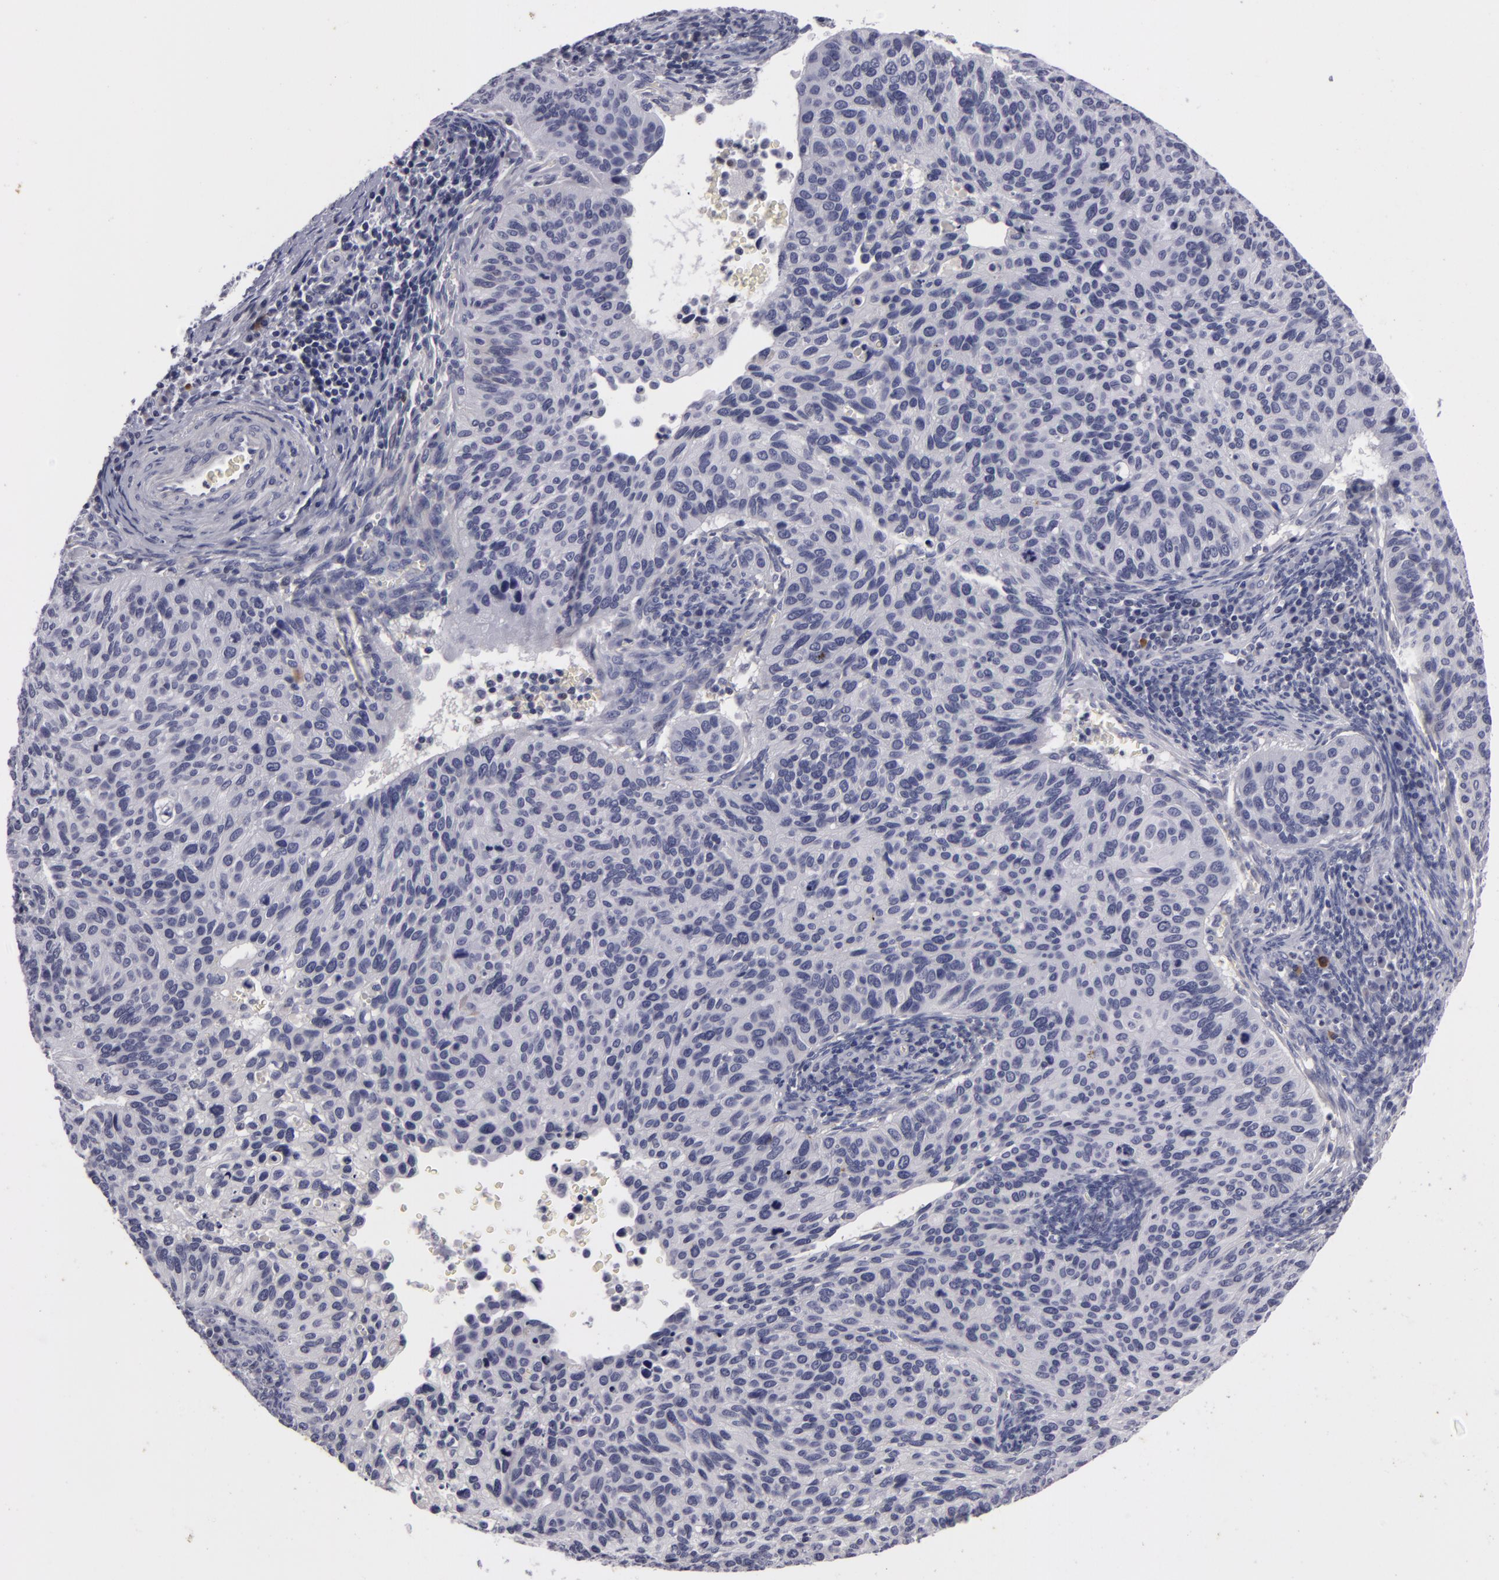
{"staining": {"intensity": "negative", "quantity": "none", "location": "none"}, "tissue": "cervical cancer", "cell_type": "Tumor cells", "image_type": "cancer", "snomed": [{"axis": "morphology", "description": "Adenocarcinoma, NOS"}, {"axis": "topography", "description": "Cervix"}], "caption": "Immunohistochemistry histopathology image of neoplastic tissue: cervical adenocarcinoma stained with DAB shows no significant protein staining in tumor cells.", "gene": "NLGN4X", "patient": {"sex": "female", "age": 29}}